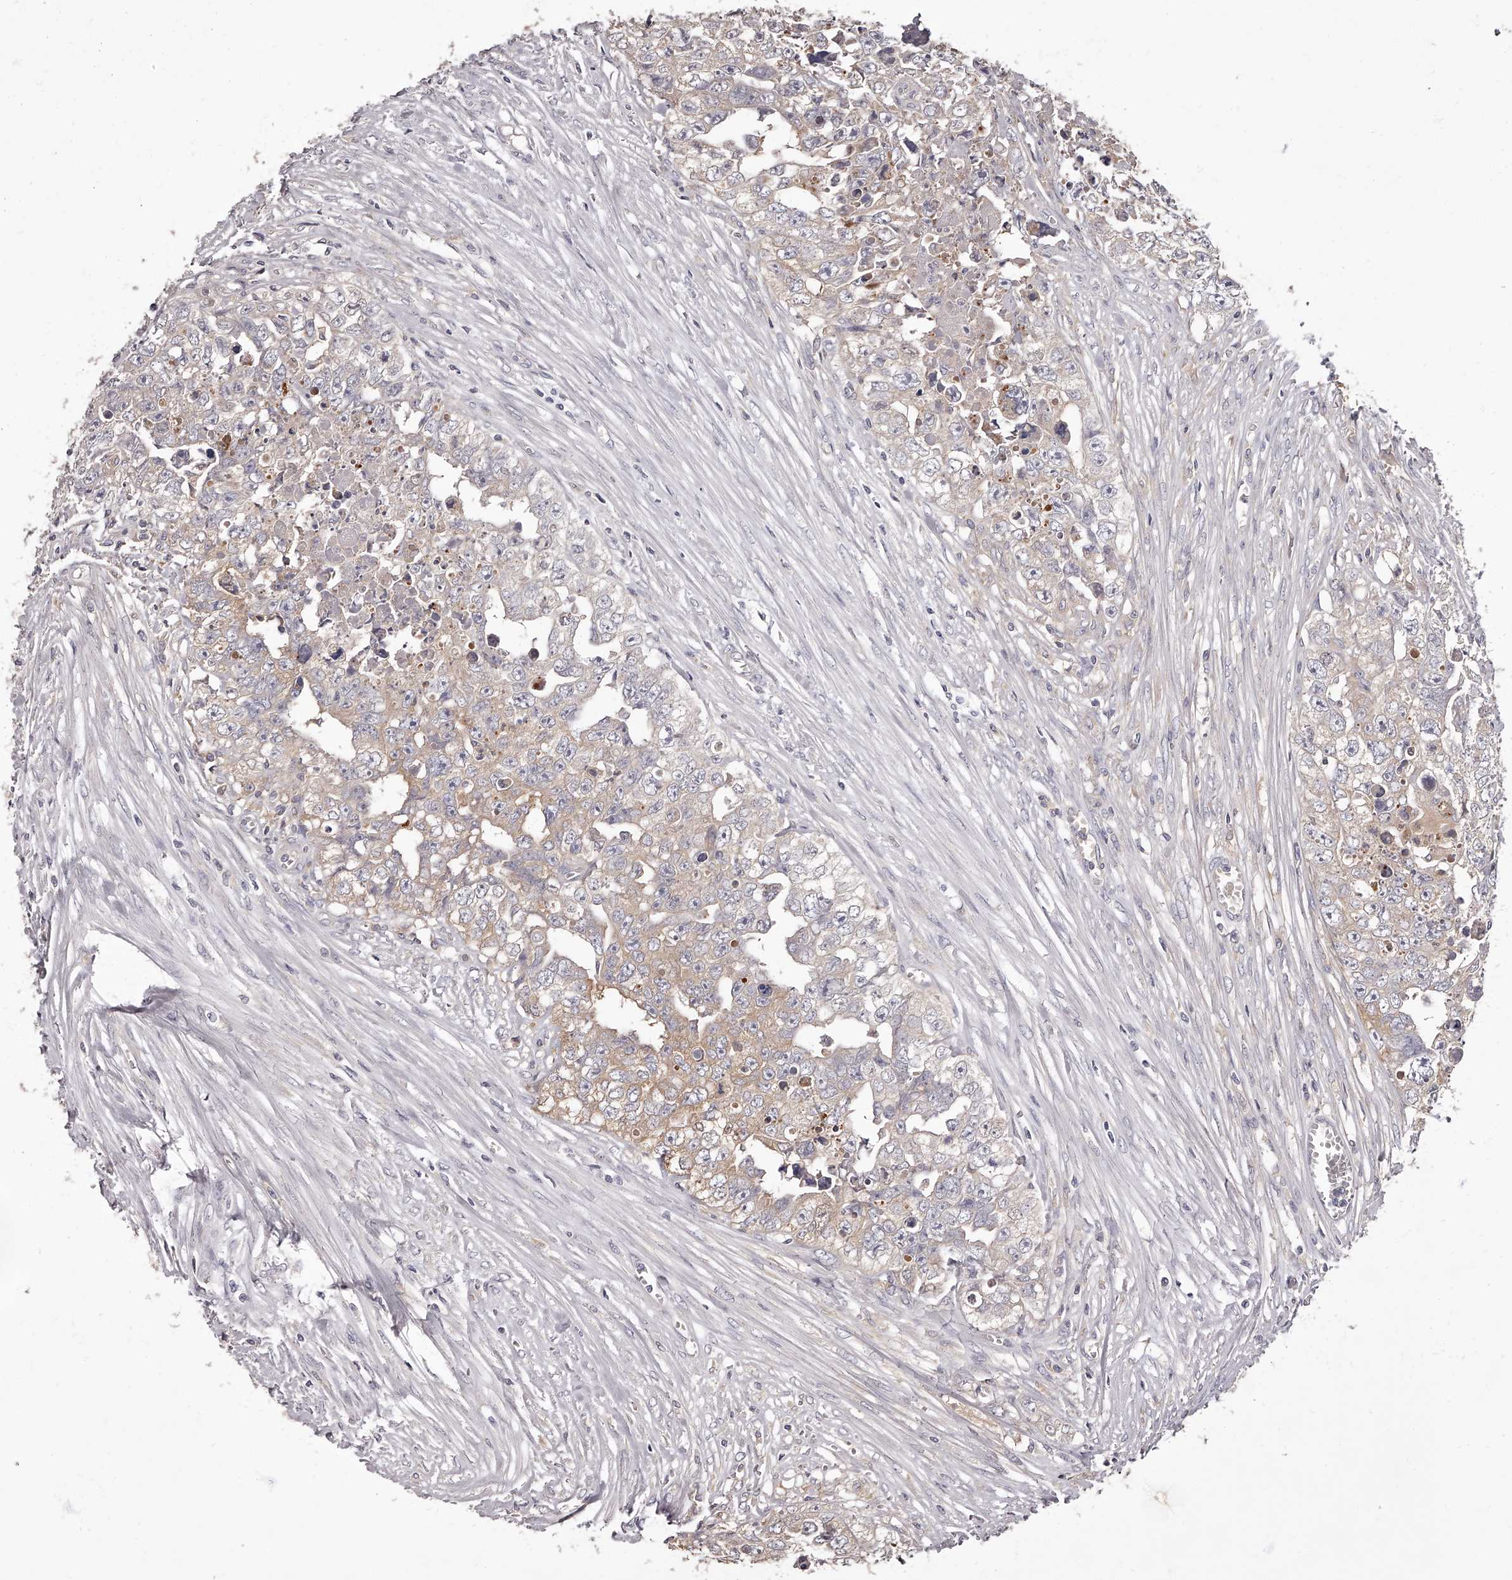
{"staining": {"intensity": "weak", "quantity": "<25%", "location": "cytoplasmic/membranous"}, "tissue": "testis cancer", "cell_type": "Tumor cells", "image_type": "cancer", "snomed": [{"axis": "morphology", "description": "Seminoma, NOS"}, {"axis": "morphology", "description": "Carcinoma, Embryonal, NOS"}, {"axis": "topography", "description": "Testis"}], "caption": "The histopathology image exhibits no significant positivity in tumor cells of testis cancer. Nuclei are stained in blue.", "gene": "APEH", "patient": {"sex": "male", "age": 43}}